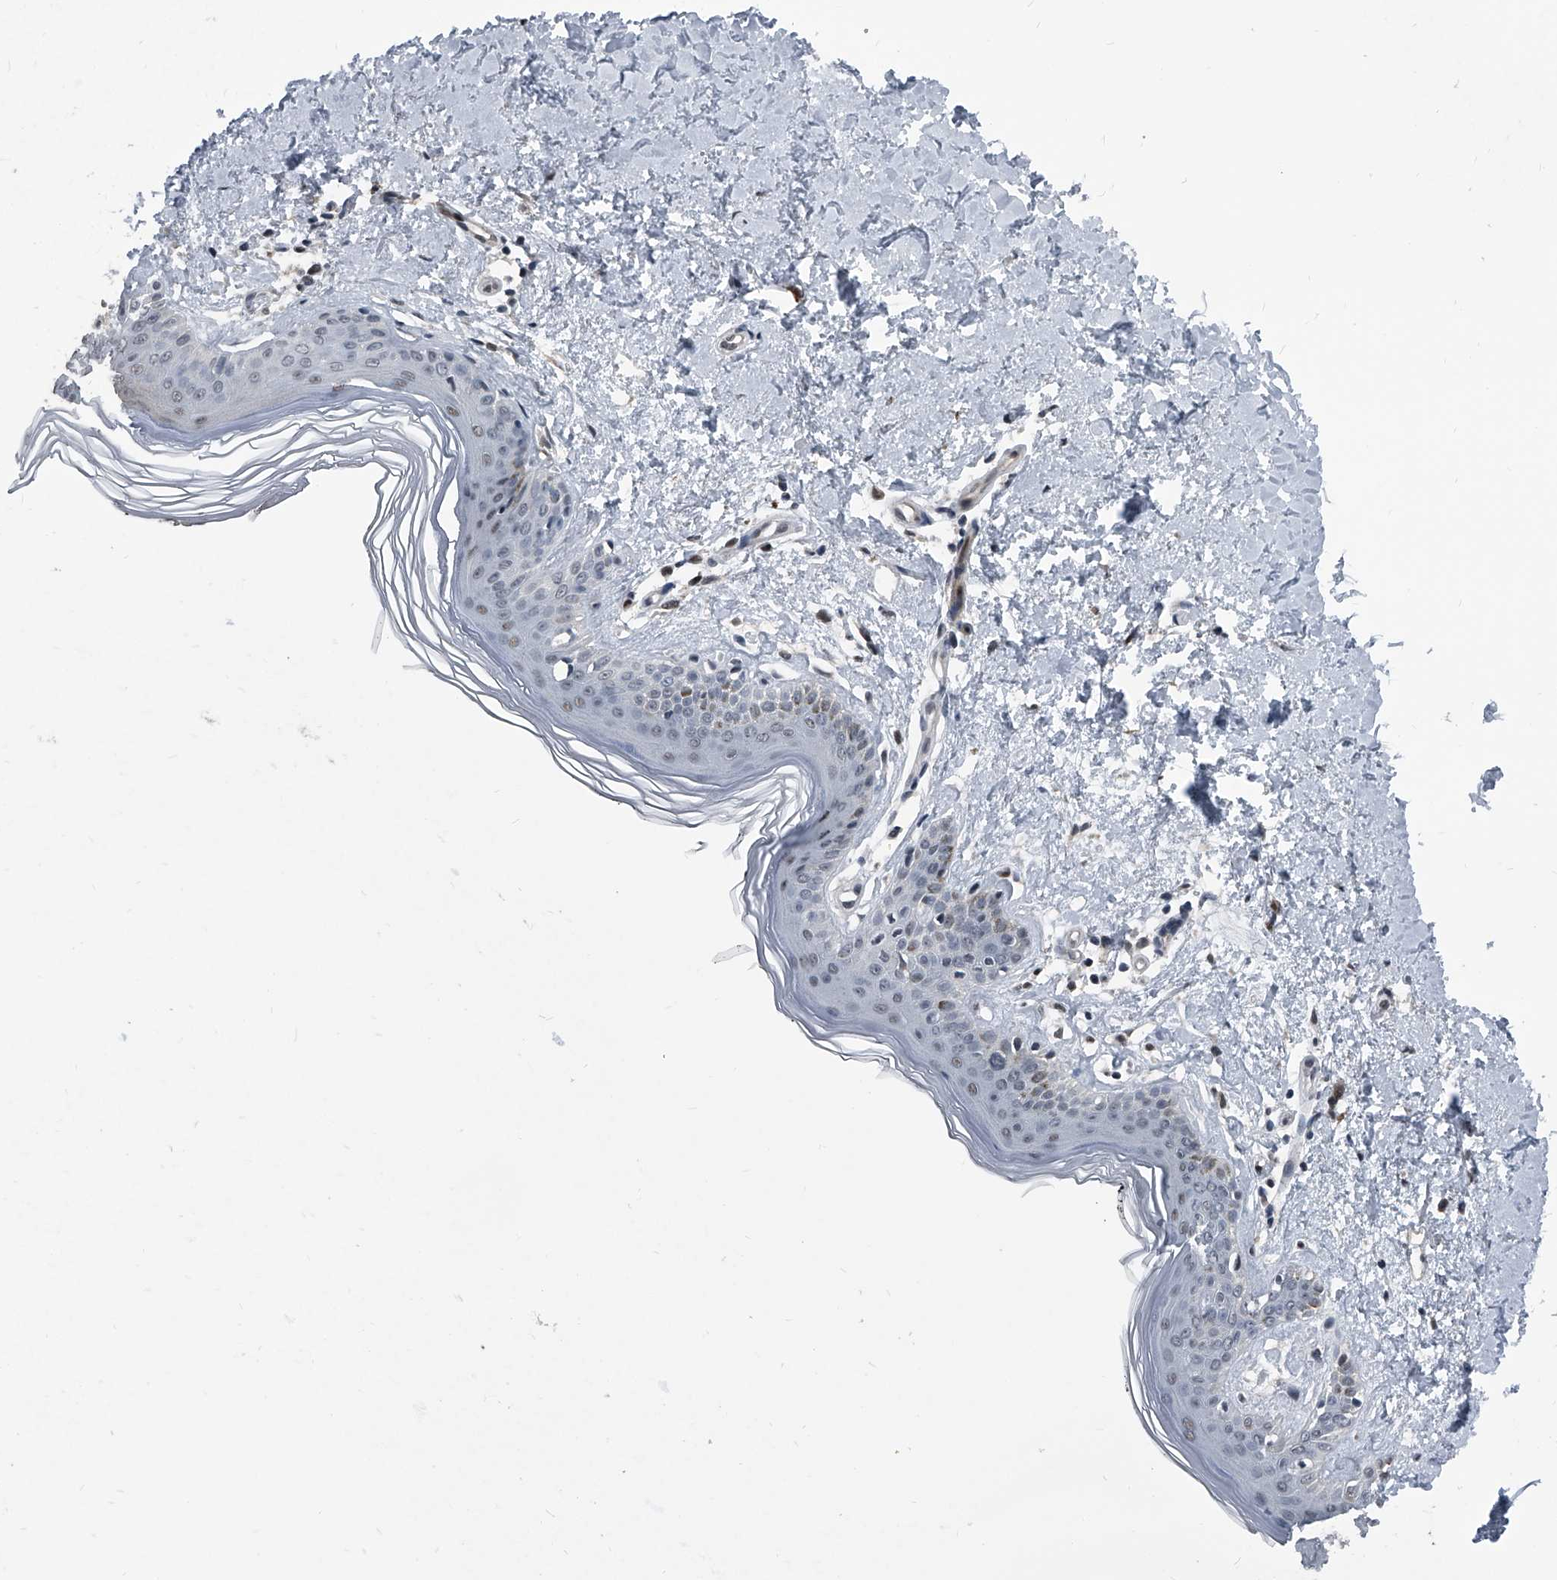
{"staining": {"intensity": "weak", "quantity": ">75%", "location": "nuclear"}, "tissue": "skin", "cell_type": "Fibroblasts", "image_type": "normal", "snomed": [{"axis": "morphology", "description": "Normal tissue, NOS"}, {"axis": "topography", "description": "Skin"}], "caption": "Normal skin exhibits weak nuclear expression in approximately >75% of fibroblasts, visualized by immunohistochemistry. The staining was performed using DAB to visualize the protein expression in brown, while the nuclei were stained in blue with hematoxylin (Magnification: 20x).", "gene": "MEN1", "patient": {"sex": "female", "age": 64}}